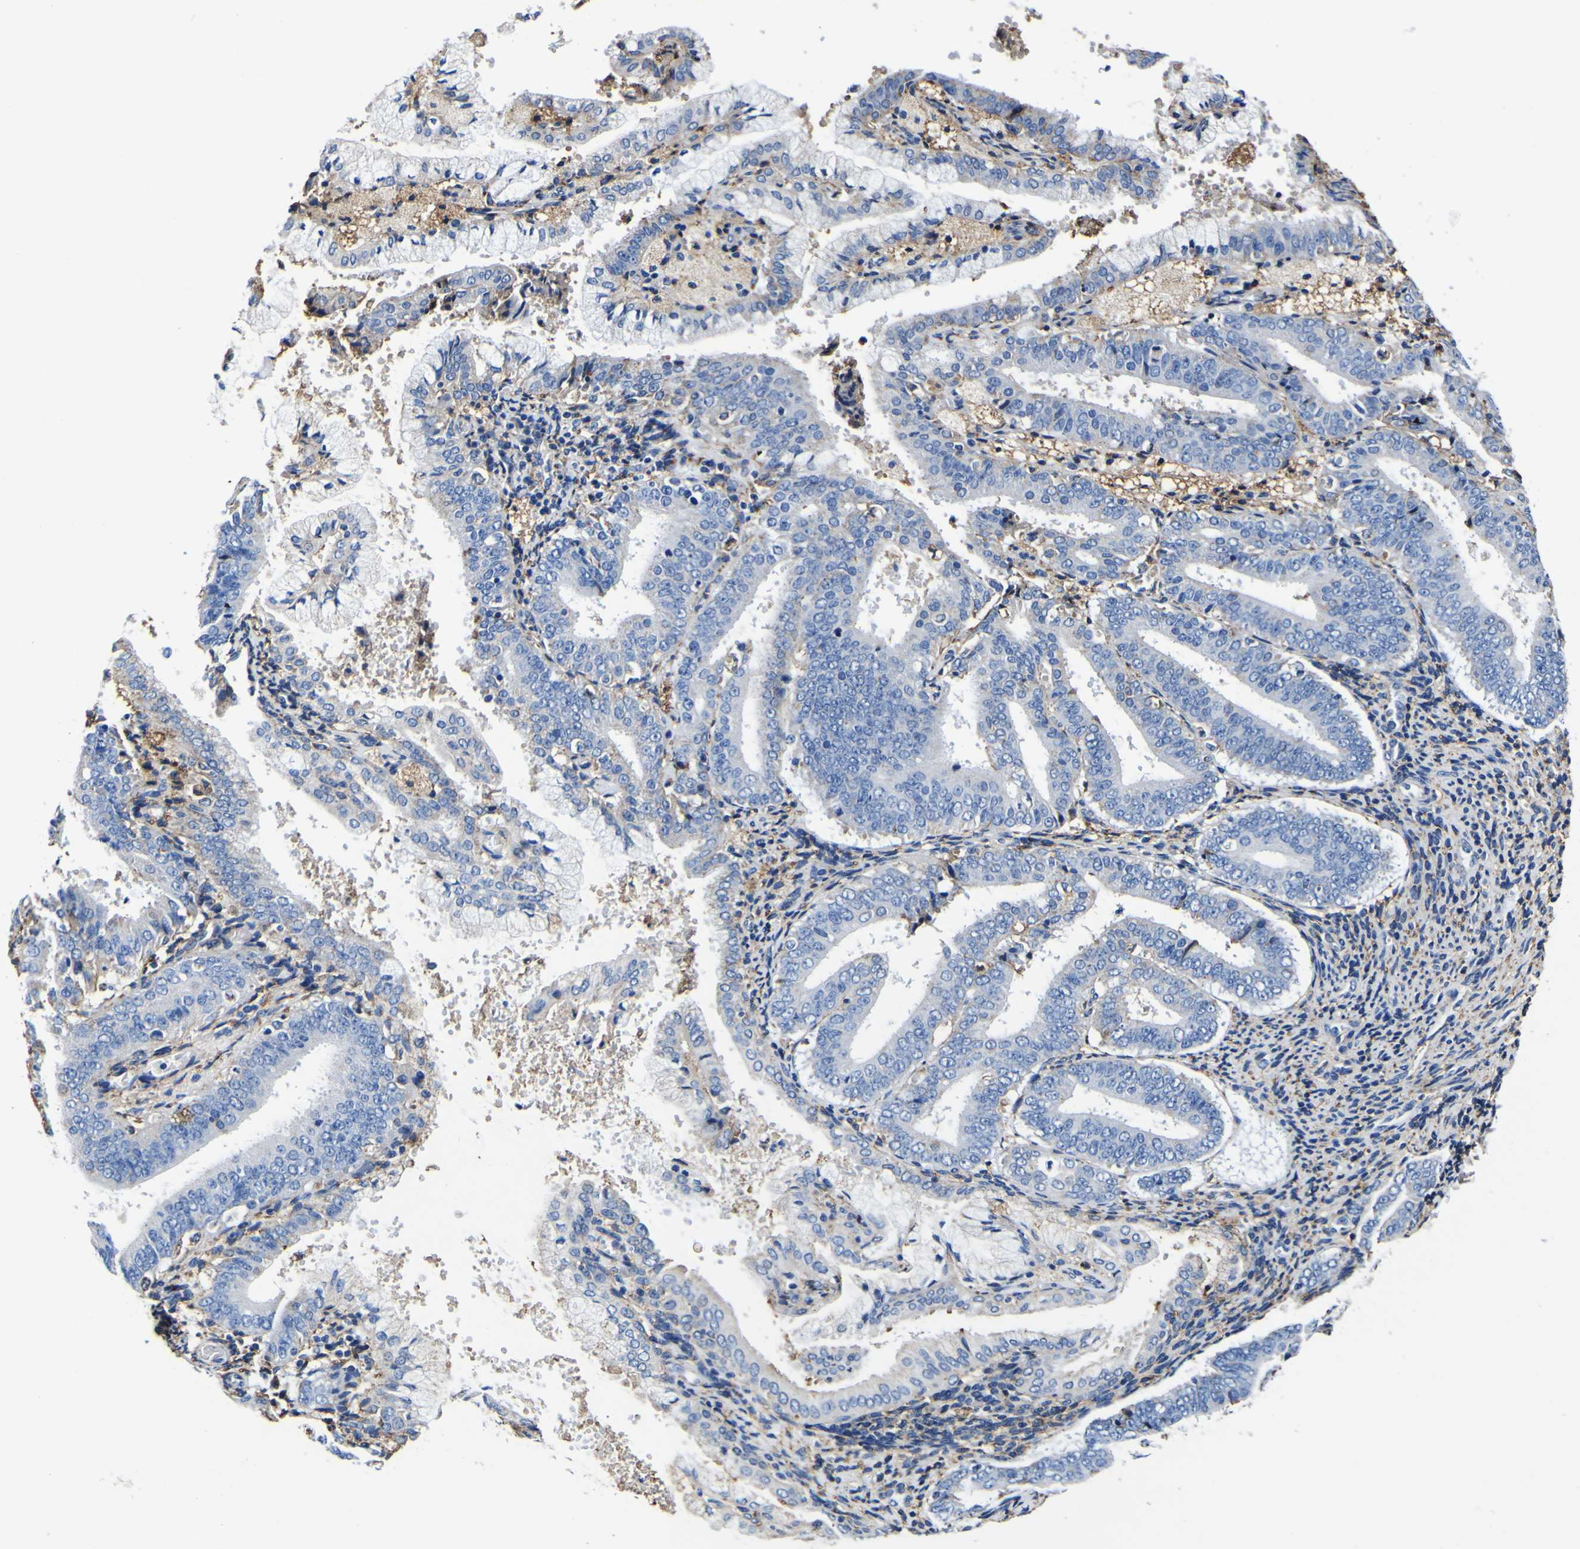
{"staining": {"intensity": "negative", "quantity": "none", "location": "none"}, "tissue": "endometrial cancer", "cell_type": "Tumor cells", "image_type": "cancer", "snomed": [{"axis": "morphology", "description": "Adenocarcinoma, NOS"}, {"axis": "topography", "description": "Endometrium"}], "caption": "Immunohistochemistry (IHC) micrograph of neoplastic tissue: endometrial cancer stained with DAB (3,3'-diaminobenzidine) reveals no significant protein expression in tumor cells.", "gene": "PXDN", "patient": {"sex": "female", "age": 63}}